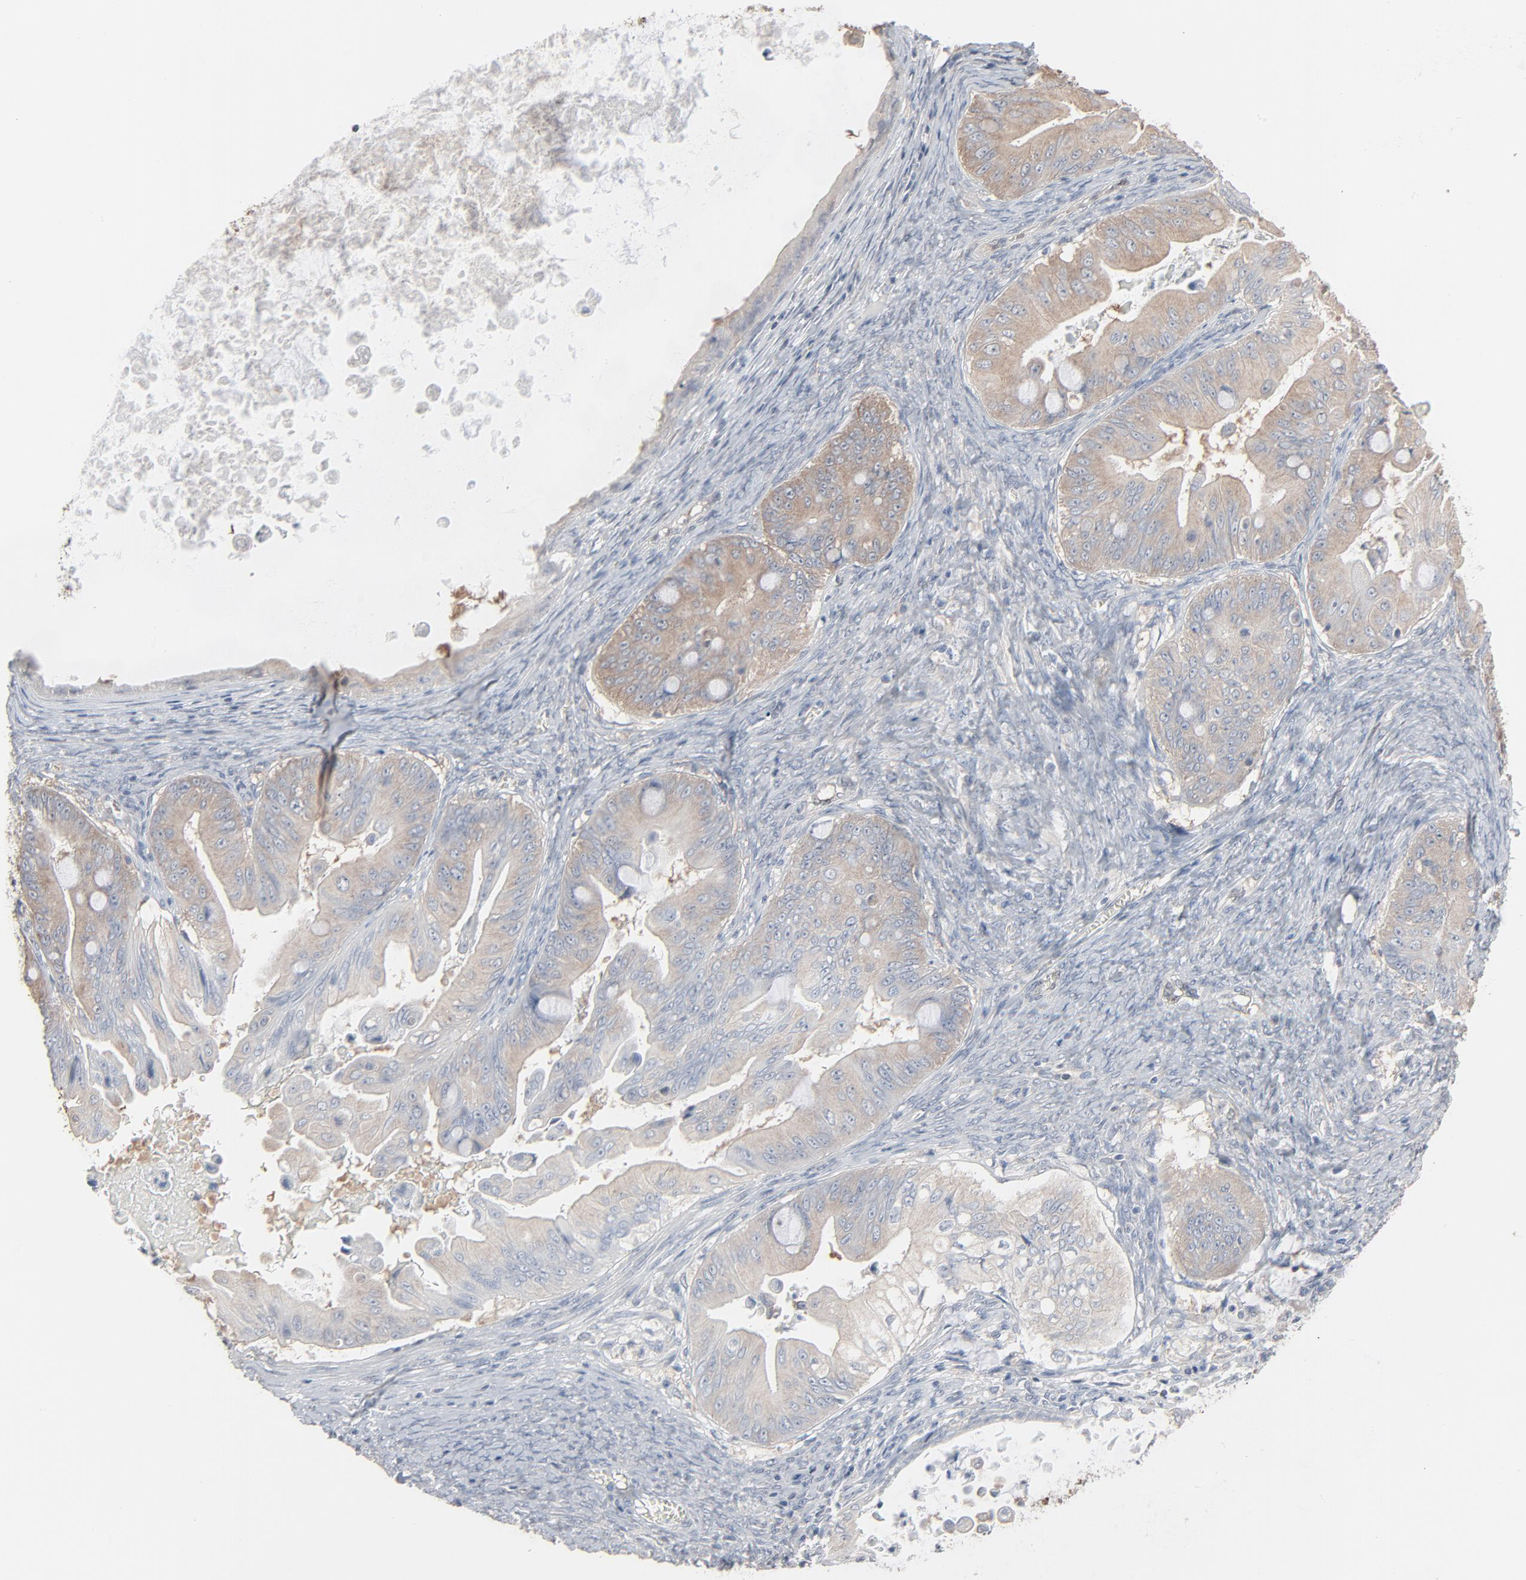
{"staining": {"intensity": "weak", "quantity": "<25%", "location": "cytoplasmic/membranous"}, "tissue": "ovarian cancer", "cell_type": "Tumor cells", "image_type": "cancer", "snomed": [{"axis": "morphology", "description": "Cystadenocarcinoma, mucinous, NOS"}, {"axis": "topography", "description": "Ovary"}], "caption": "Photomicrograph shows no significant protein staining in tumor cells of ovarian cancer.", "gene": "CCT5", "patient": {"sex": "female", "age": 37}}